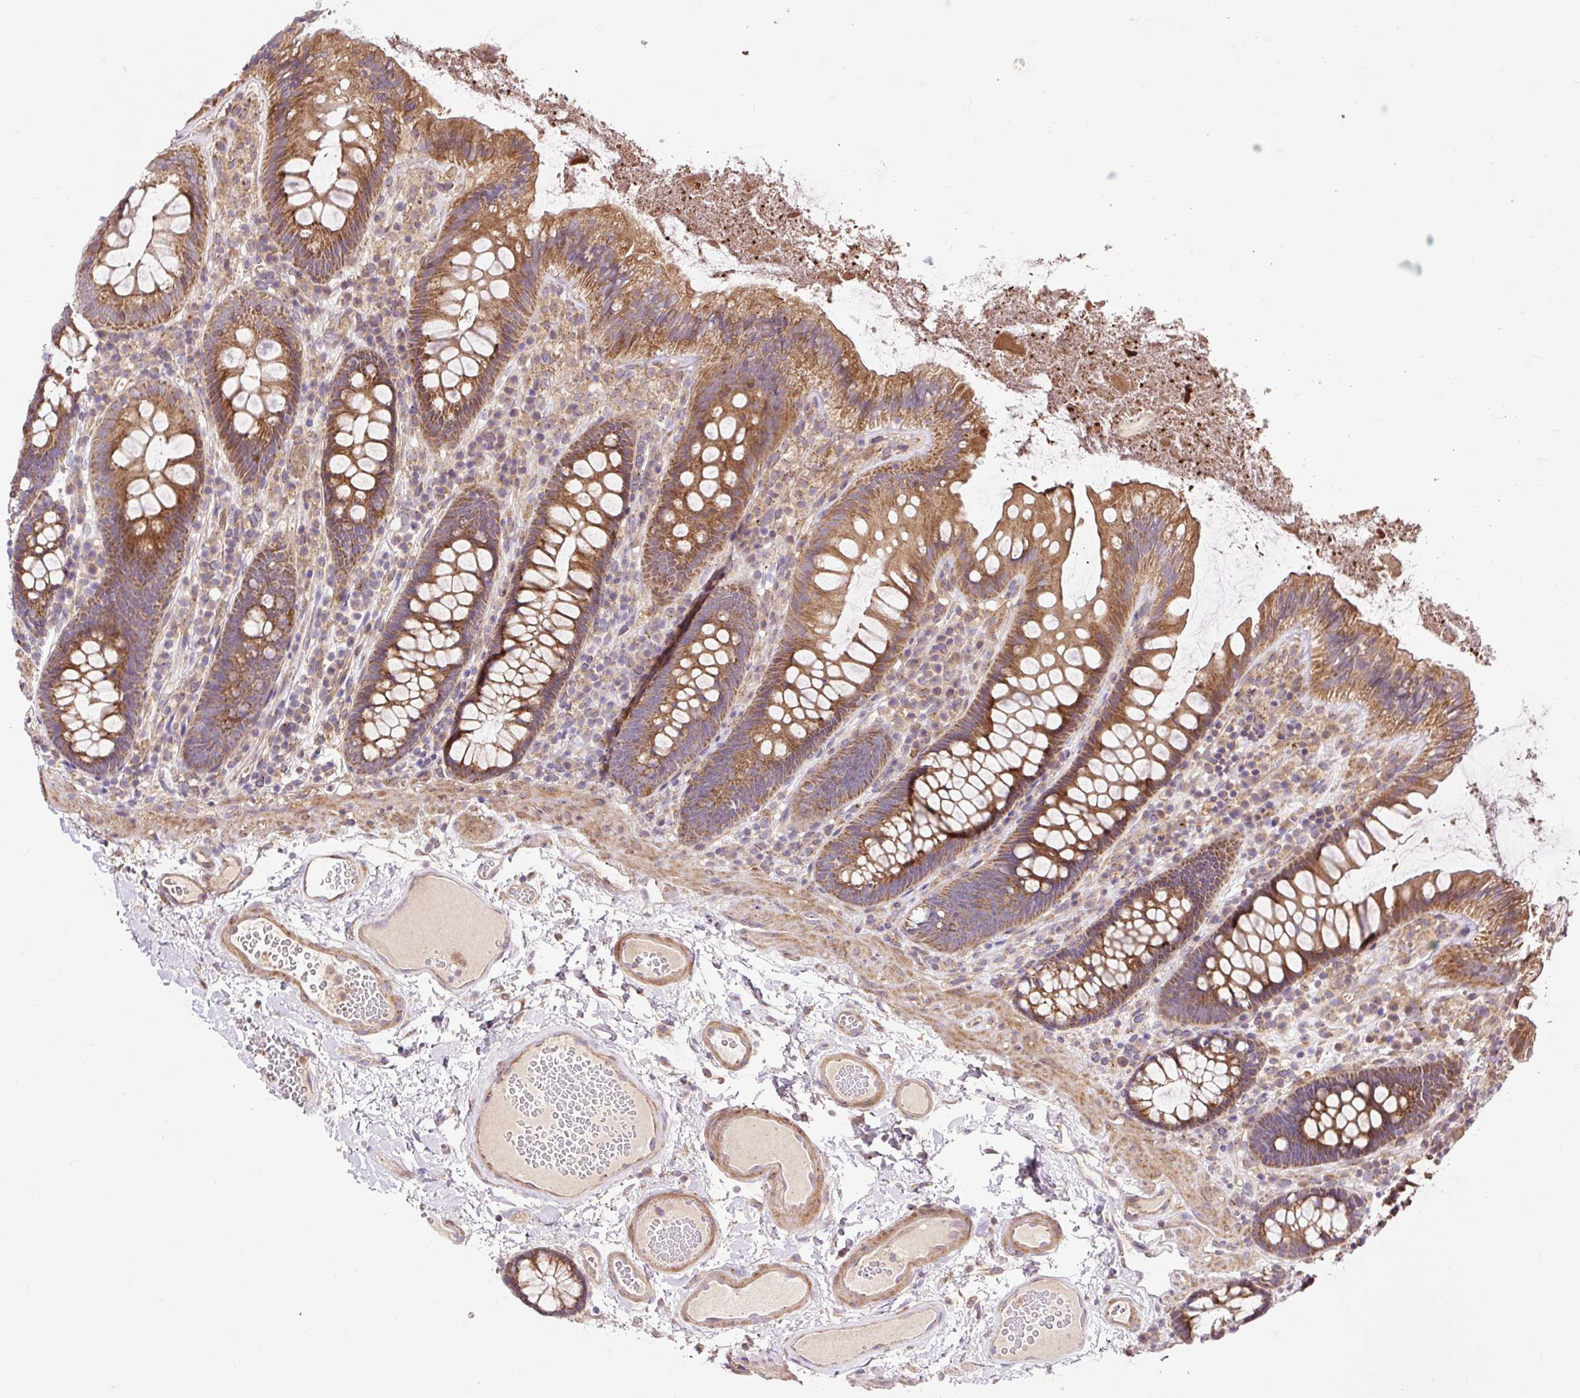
{"staining": {"intensity": "moderate", "quantity": ">75%", "location": "cytoplasmic/membranous"}, "tissue": "colon", "cell_type": "Endothelial cells", "image_type": "normal", "snomed": [{"axis": "morphology", "description": "Normal tissue, NOS"}, {"axis": "topography", "description": "Colon"}], "caption": "Brown immunohistochemical staining in normal colon exhibits moderate cytoplasmic/membranous staining in approximately >75% of endothelial cells.", "gene": "TRIAP1", "patient": {"sex": "male", "age": 84}}